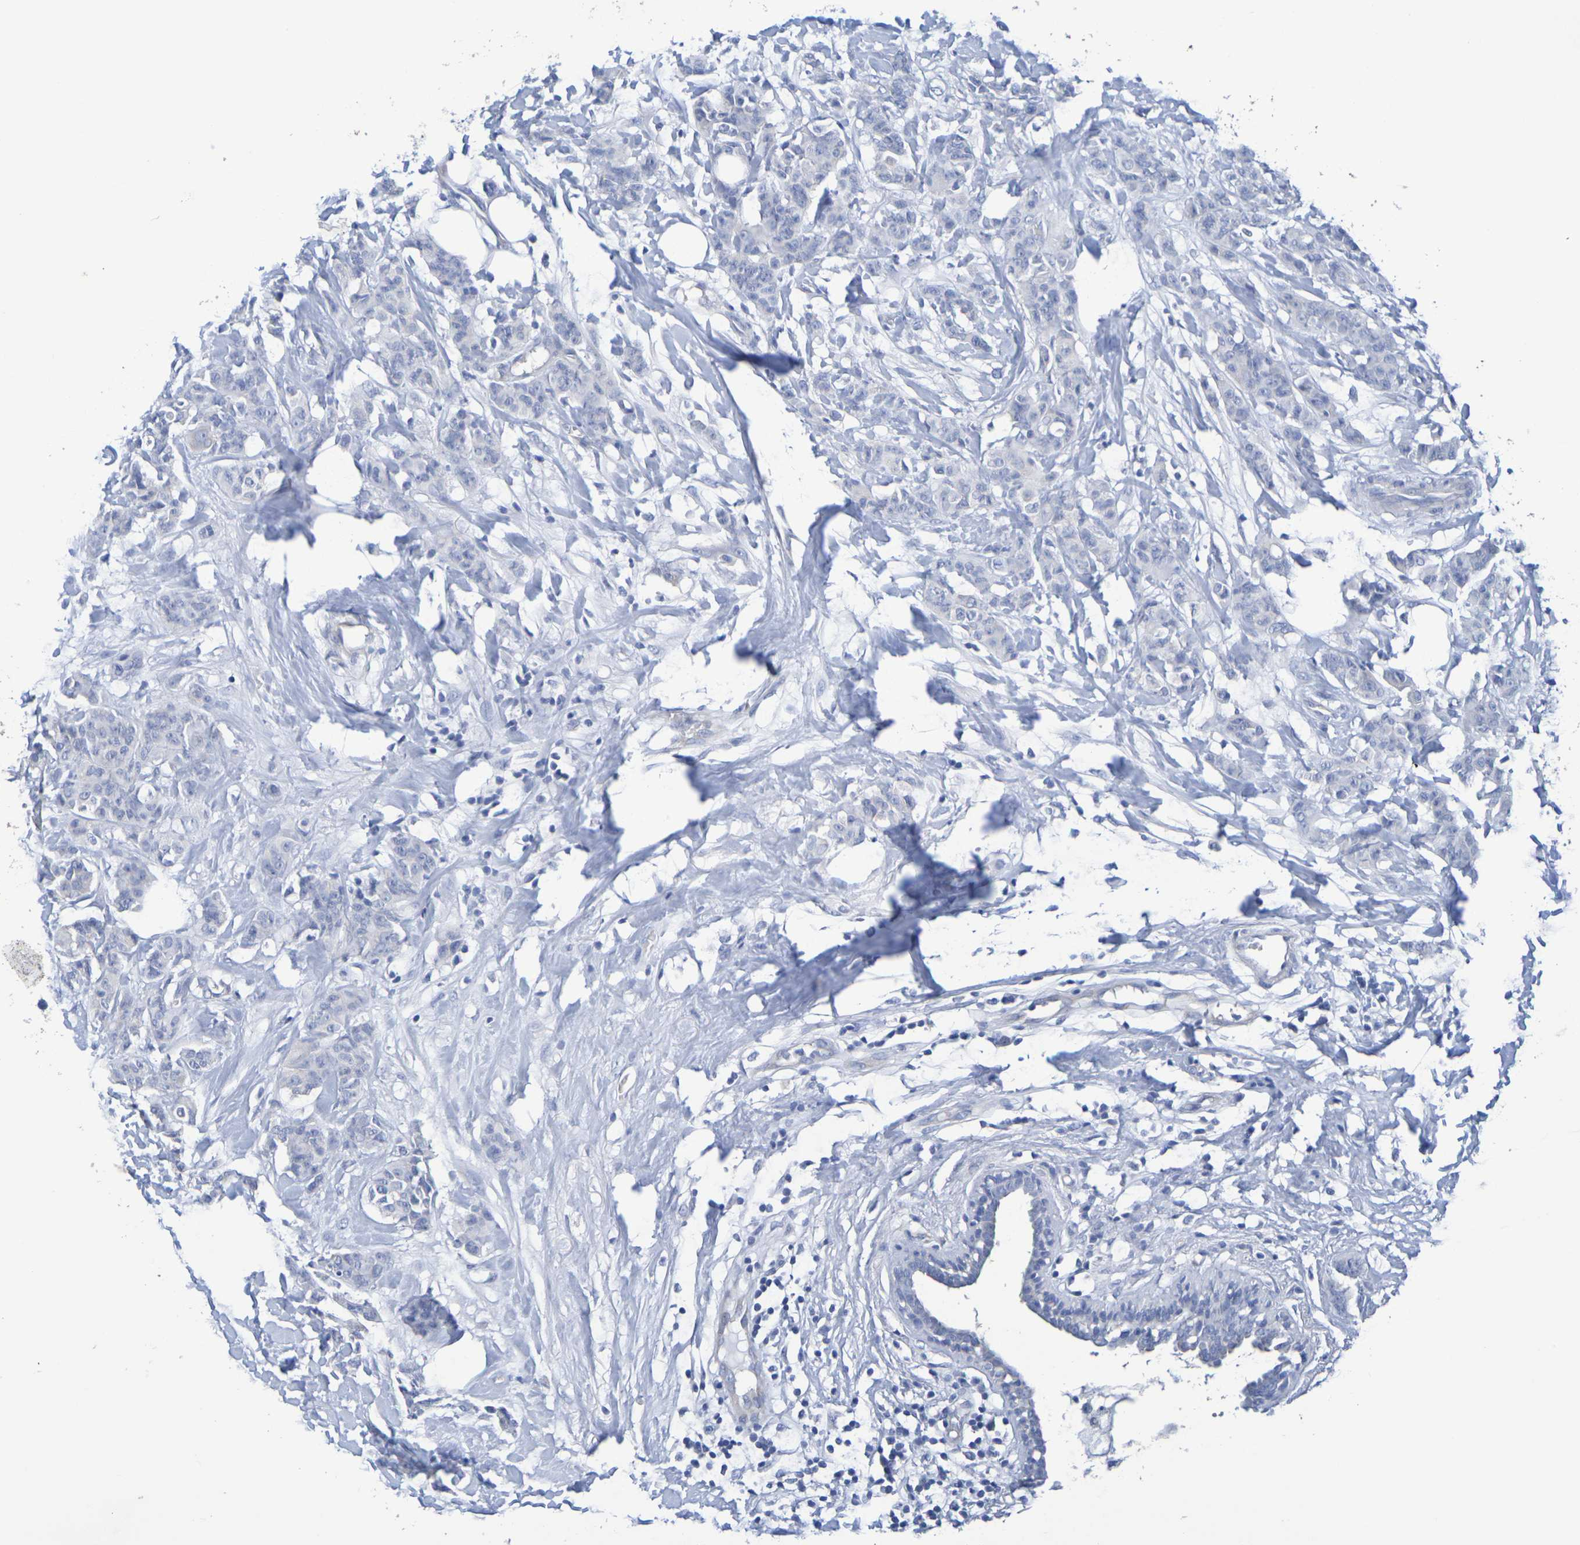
{"staining": {"intensity": "negative", "quantity": "none", "location": "none"}, "tissue": "breast cancer", "cell_type": "Tumor cells", "image_type": "cancer", "snomed": [{"axis": "morphology", "description": "Normal tissue, NOS"}, {"axis": "morphology", "description": "Duct carcinoma"}, {"axis": "topography", "description": "Breast"}], "caption": "Immunohistochemistry (IHC) image of breast cancer stained for a protein (brown), which demonstrates no staining in tumor cells.", "gene": "TMCC3", "patient": {"sex": "female", "age": 40}}